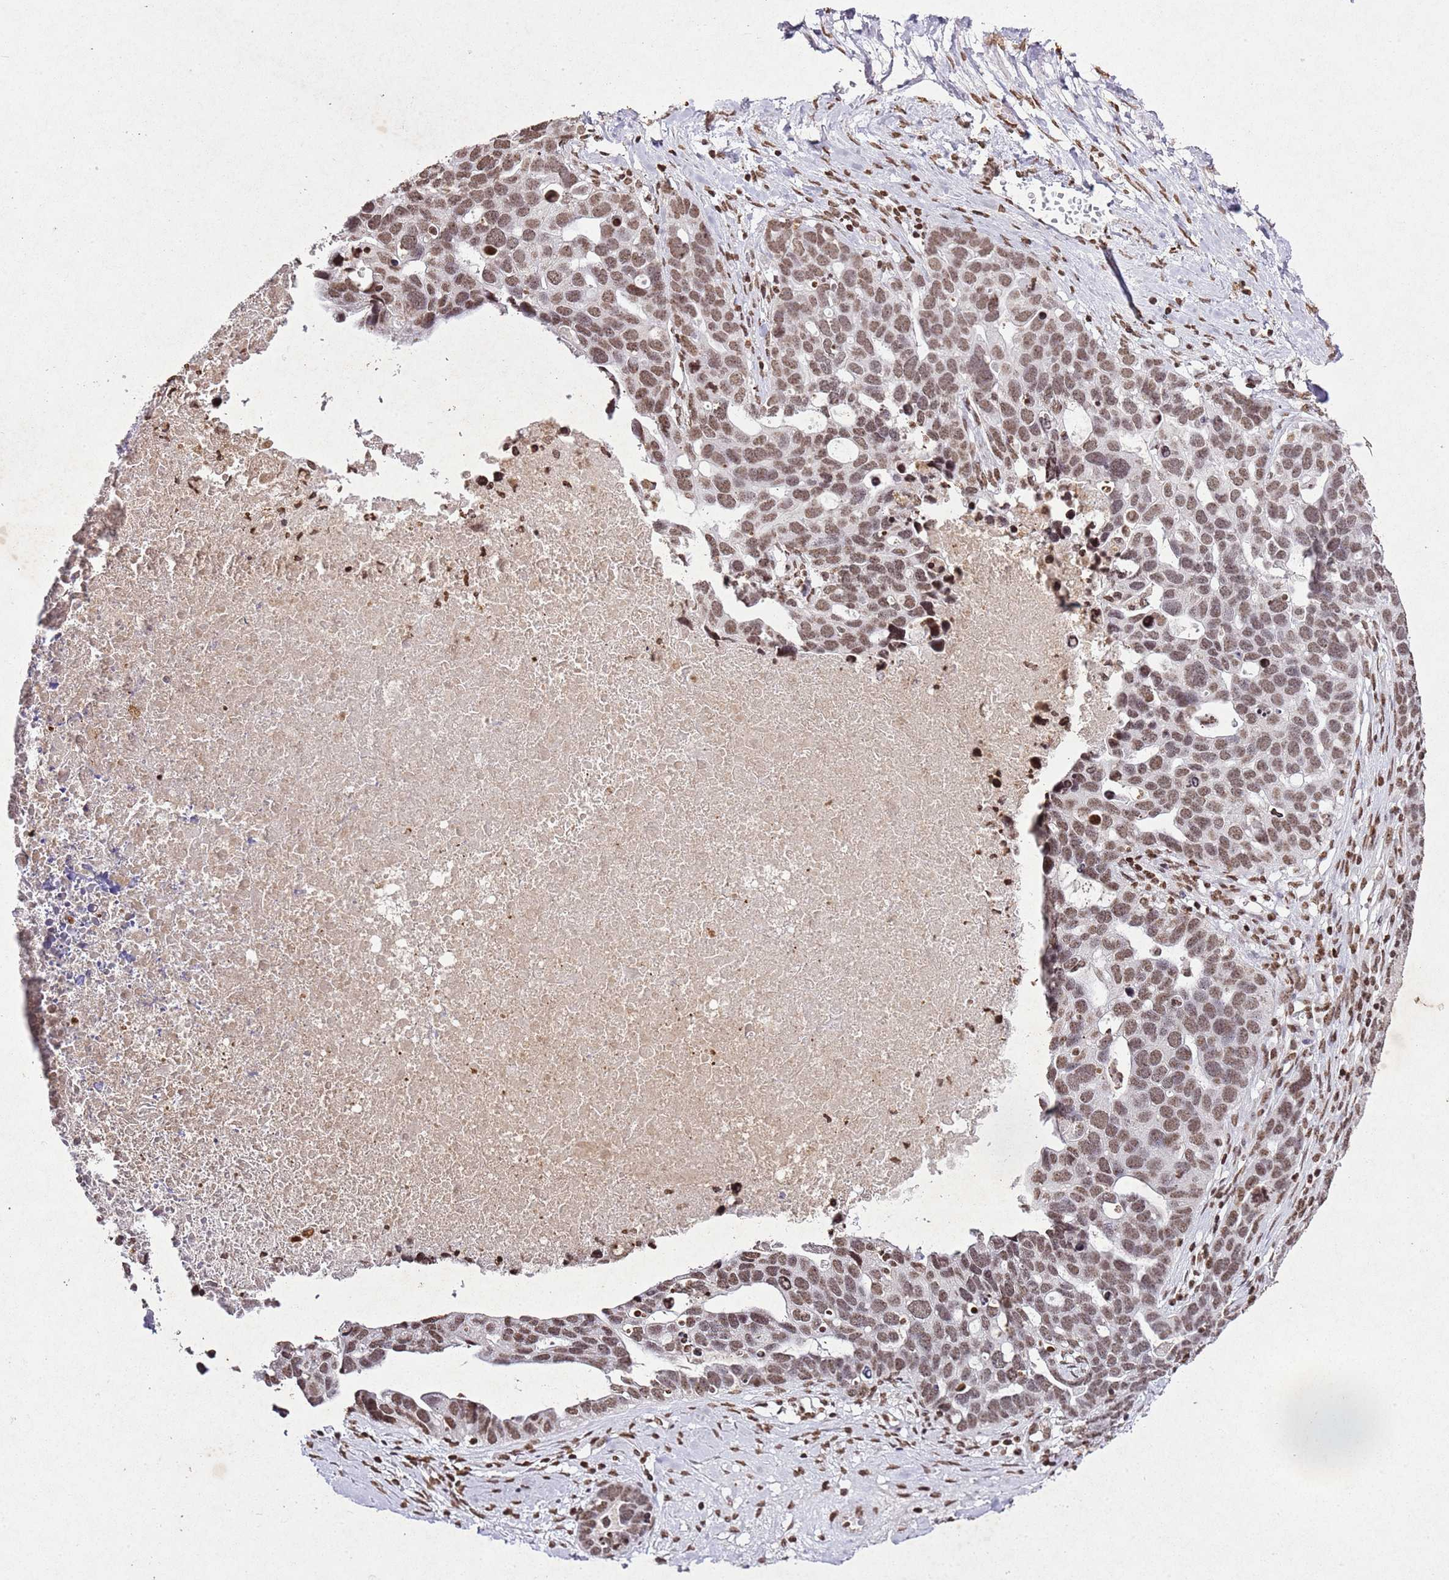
{"staining": {"intensity": "moderate", "quantity": ">75%", "location": "nuclear"}, "tissue": "ovarian cancer", "cell_type": "Tumor cells", "image_type": "cancer", "snomed": [{"axis": "morphology", "description": "Cystadenocarcinoma, serous, NOS"}, {"axis": "topography", "description": "Ovary"}], "caption": "Human ovarian serous cystadenocarcinoma stained with a protein marker demonstrates moderate staining in tumor cells.", "gene": "BMAL1", "patient": {"sex": "female", "age": 54}}